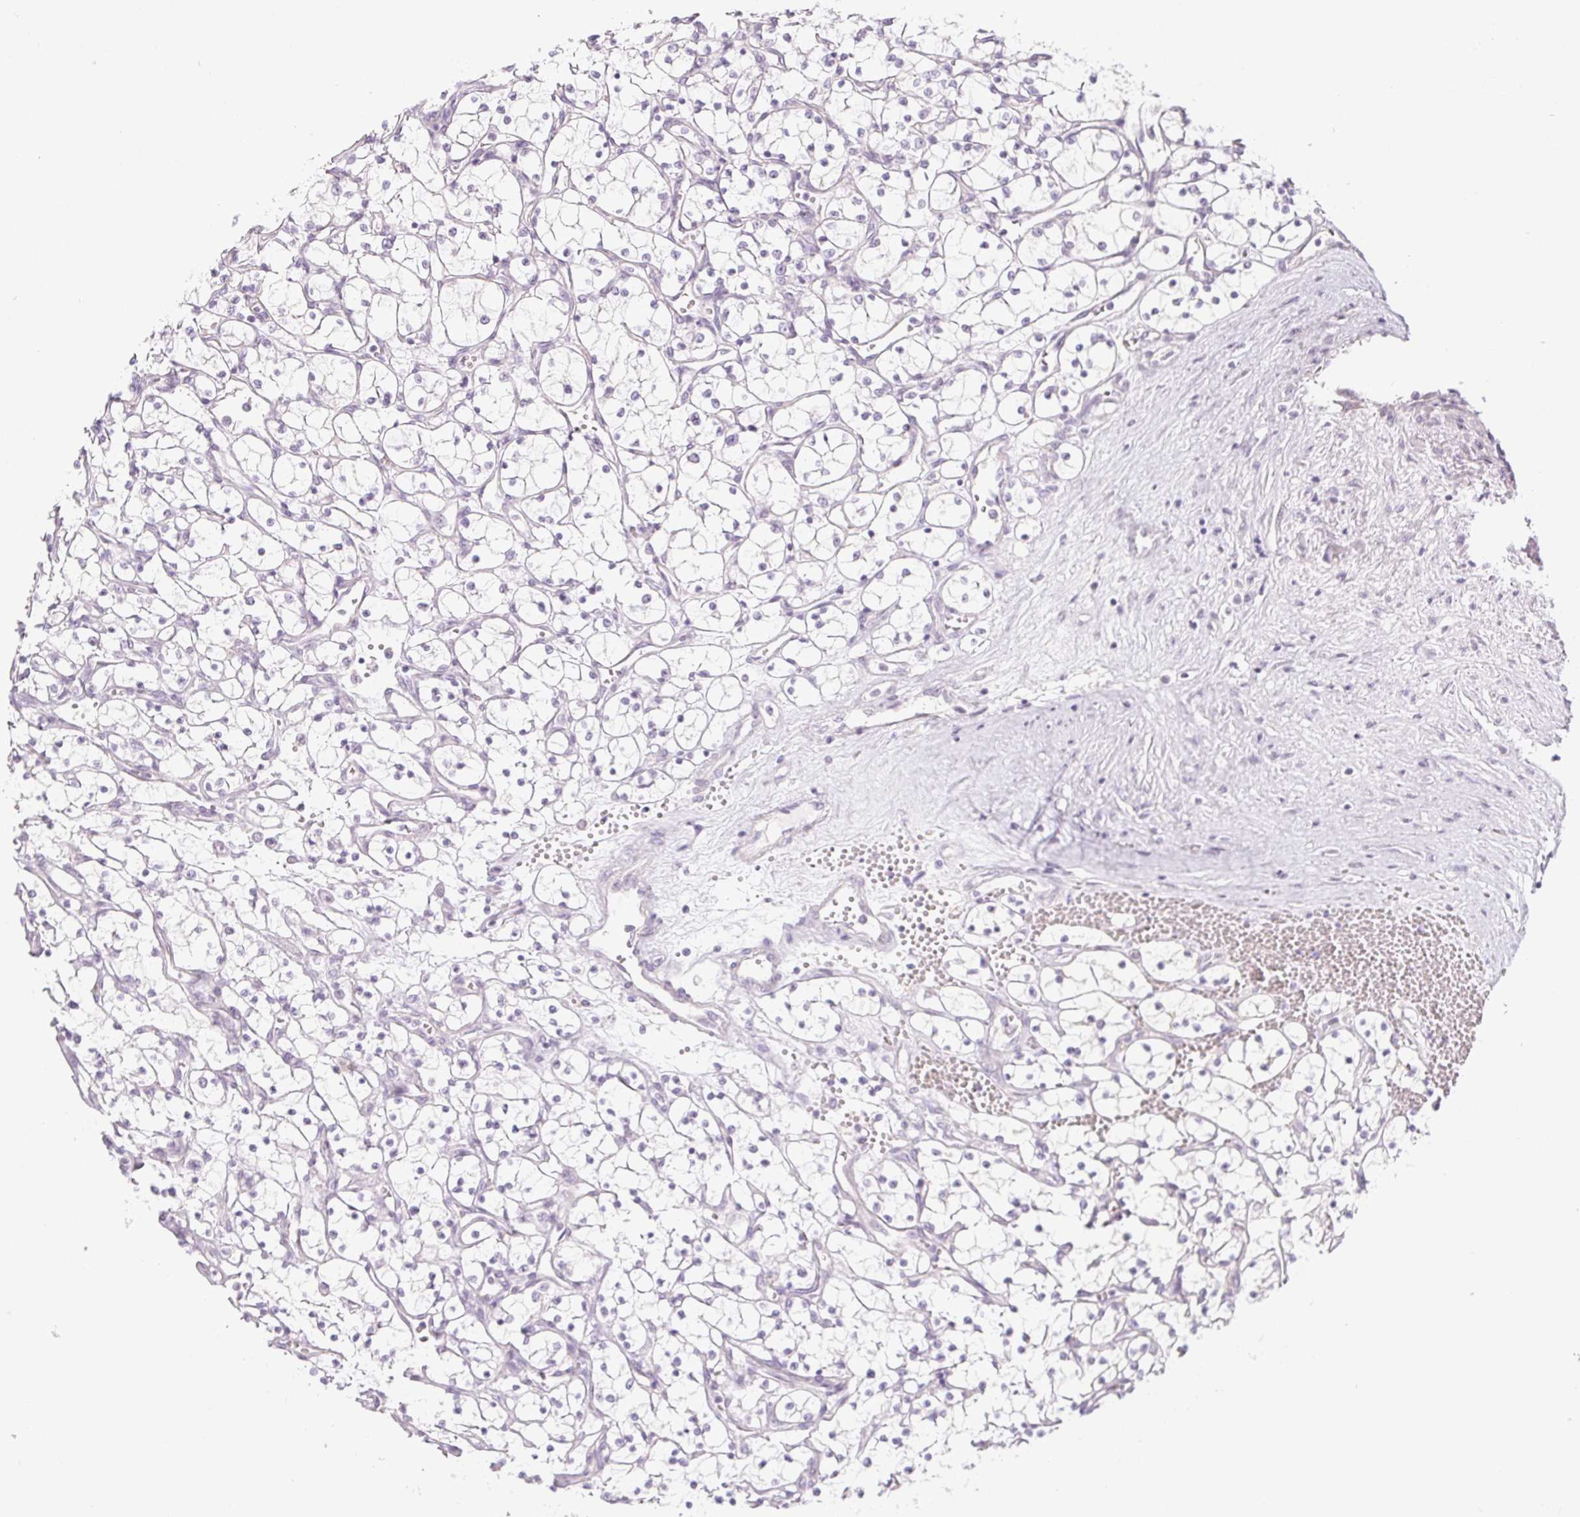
{"staining": {"intensity": "negative", "quantity": "none", "location": "none"}, "tissue": "renal cancer", "cell_type": "Tumor cells", "image_type": "cancer", "snomed": [{"axis": "morphology", "description": "Adenocarcinoma, NOS"}, {"axis": "topography", "description": "Kidney"}], "caption": "High magnification brightfield microscopy of adenocarcinoma (renal) stained with DAB (brown) and counterstained with hematoxylin (blue): tumor cells show no significant staining.", "gene": "CTCFL", "patient": {"sex": "female", "age": 69}}